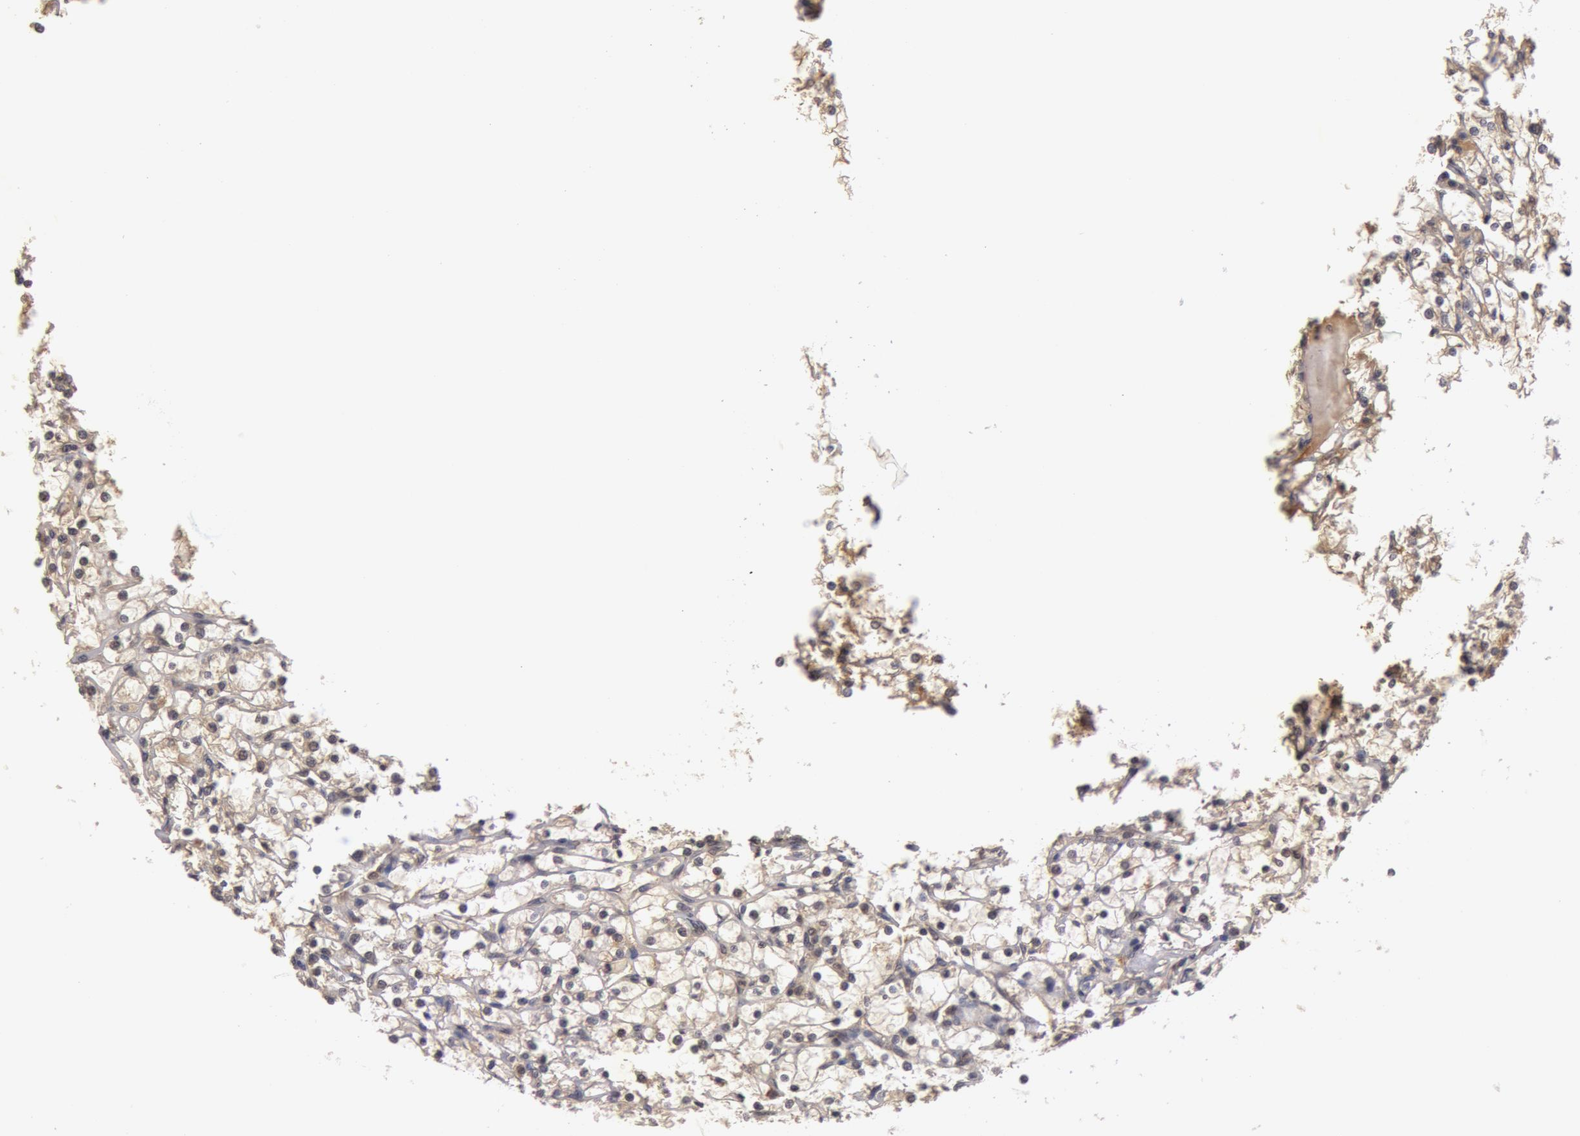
{"staining": {"intensity": "weak", "quantity": ">75%", "location": "cytoplasmic/membranous"}, "tissue": "renal cancer", "cell_type": "Tumor cells", "image_type": "cancer", "snomed": [{"axis": "morphology", "description": "Adenocarcinoma, NOS"}, {"axis": "topography", "description": "Kidney"}], "caption": "A high-resolution micrograph shows IHC staining of adenocarcinoma (renal), which shows weak cytoplasmic/membranous staining in about >75% of tumor cells.", "gene": "BCHE", "patient": {"sex": "female", "age": 73}}